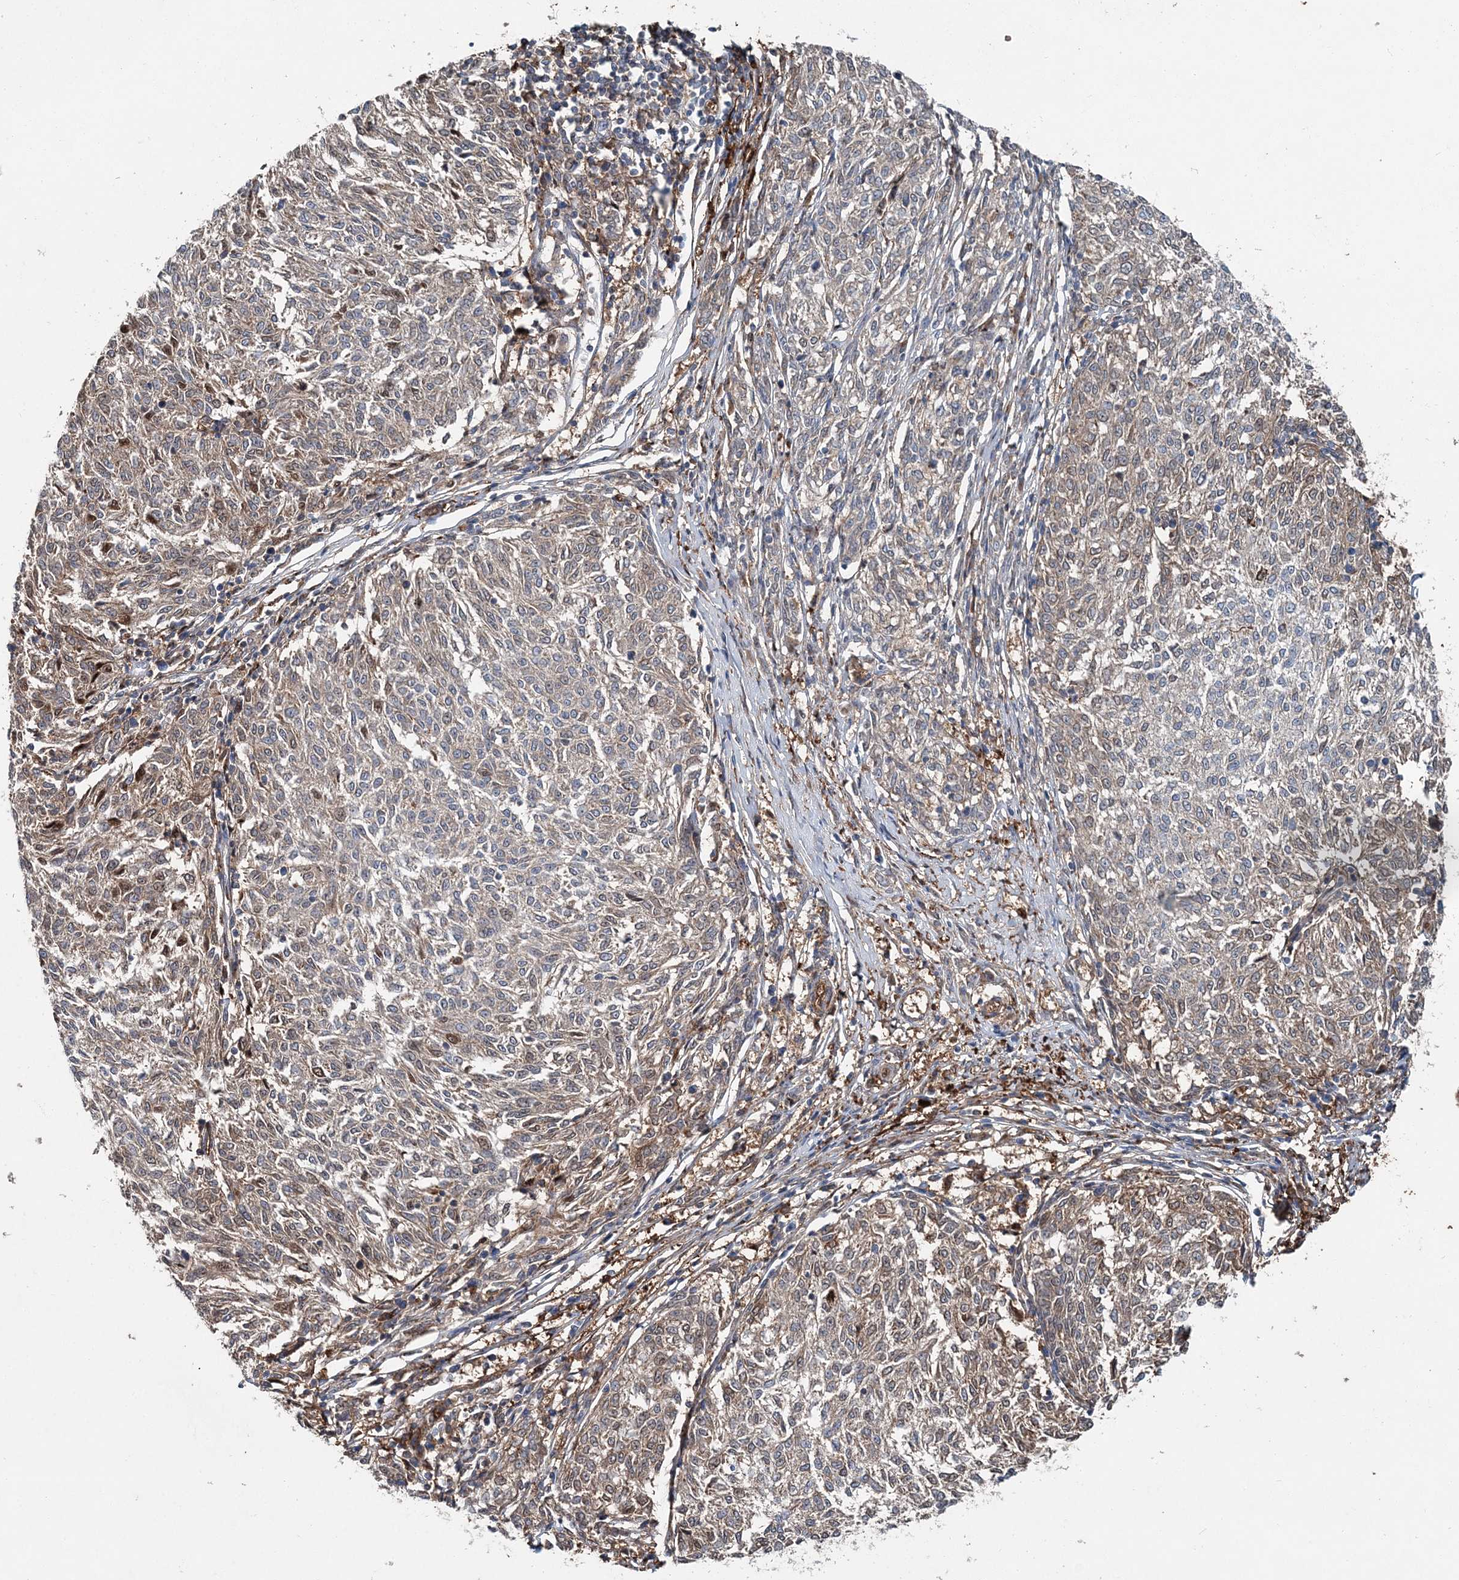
{"staining": {"intensity": "weak", "quantity": "25%-75%", "location": "cytoplasmic/membranous"}, "tissue": "melanoma", "cell_type": "Tumor cells", "image_type": "cancer", "snomed": [{"axis": "morphology", "description": "Malignant melanoma, NOS"}, {"axis": "topography", "description": "Skin"}], "caption": "Immunohistochemistry (IHC) staining of melanoma, which exhibits low levels of weak cytoplasmic/membranous positivity in approximately 25%-75% of tumor cells indicating weak cytoplasmic/membranous protein staining. The staining was performed using DAB (brown) for protein detection and nuclei were counterstained in hematoxylin (blue).", "gene": "SPOPL", "patient": {"sex": "female", "age": 72}}